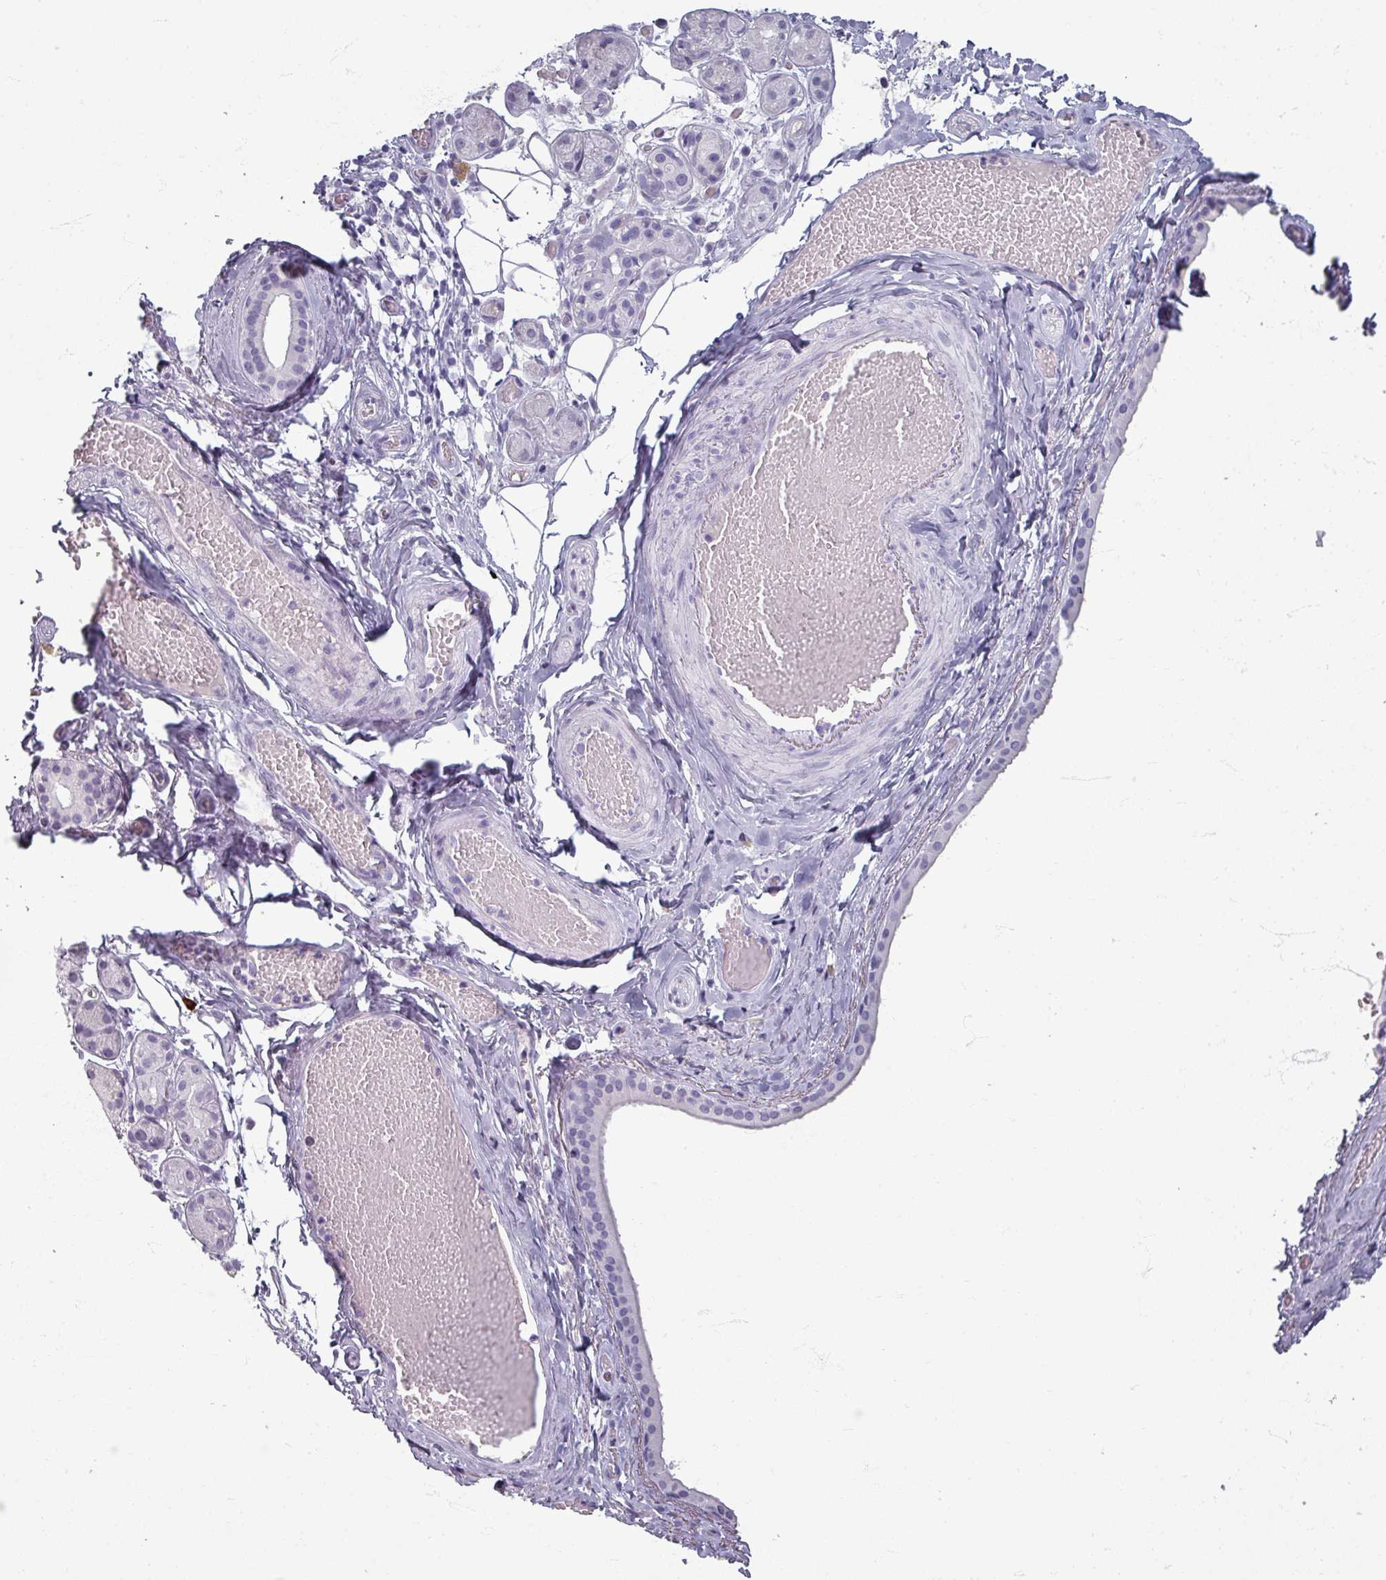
{"staining": {"intensity": "negative", "quantity": "none", "location": "none"}, "tissue": "salivary gland", "cell_type": "Glandular cells", "image_type": "normal", "snomed": [{"axis": "morphology", "description": "Normal tissue, NOS"}, {"axis": "topography", "description": "Salivary gland"}], "caption": "A high-resolution photomicrograph shows immunohistochemistry staining of unremarkable salivary gland, which exhibits no significant positivity in glandular cells.", "gene": "ZNF878", "patient": {"sex": "male", "age": 82}}